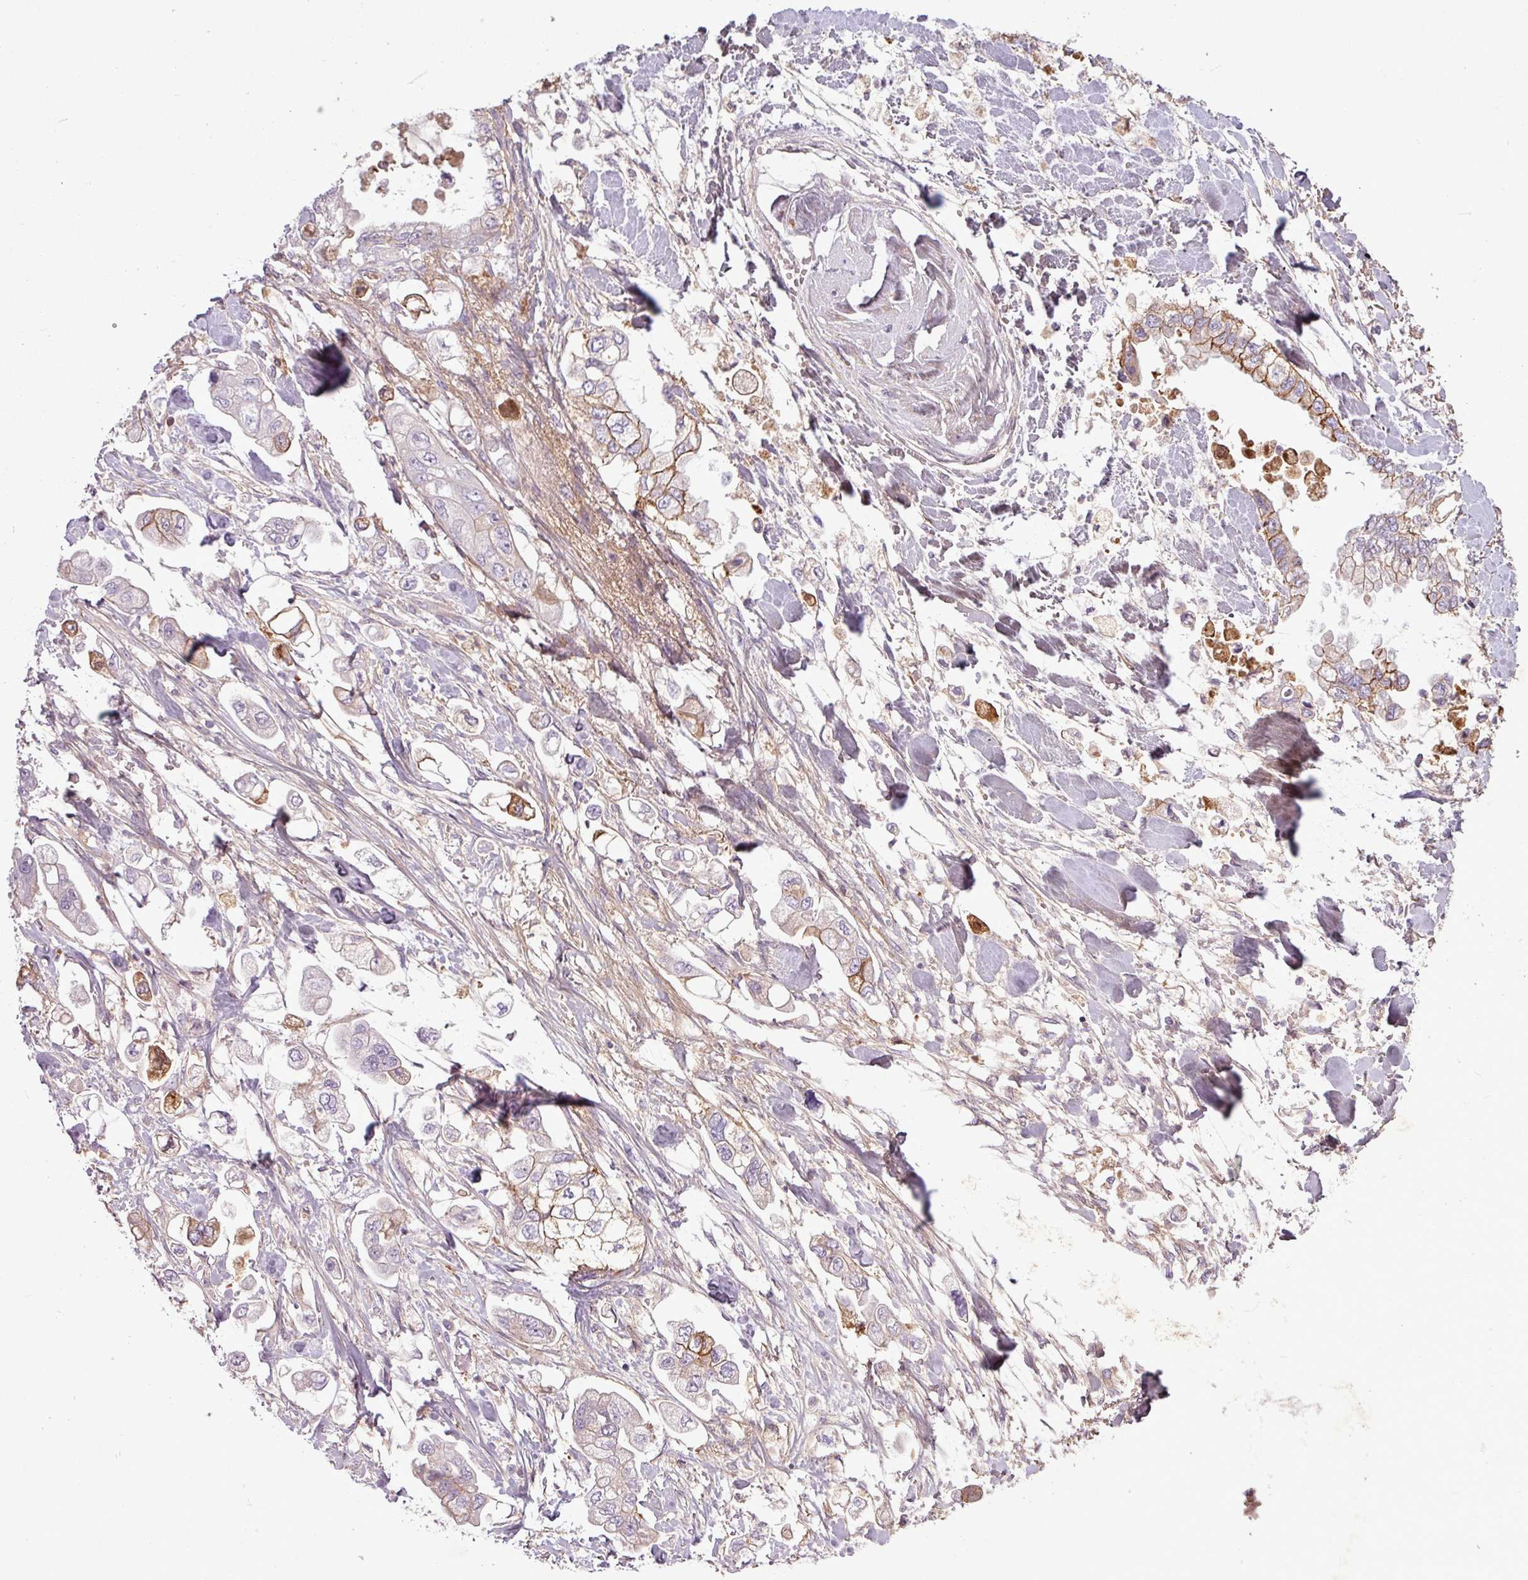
{"staining": {"intensity": "weak", "quantity": "<25%", "location": "cytoplasmic/membranous"}, "tissue": "stomach cancer", "cell_type": "Tumor cells", "image_type": "cancer", "snomed": [{"axis": "morphology", "description": "Adenocarcinoma, NOS"}, {"axis": "topography", "description": "Stomach"}], "caption": "Stomach cancer (adenocarcinoma) stained for a protein using IHC shows no staining tumor cells.", "gene": "C4B", "patient": {"sex": "male", "age": 62}}